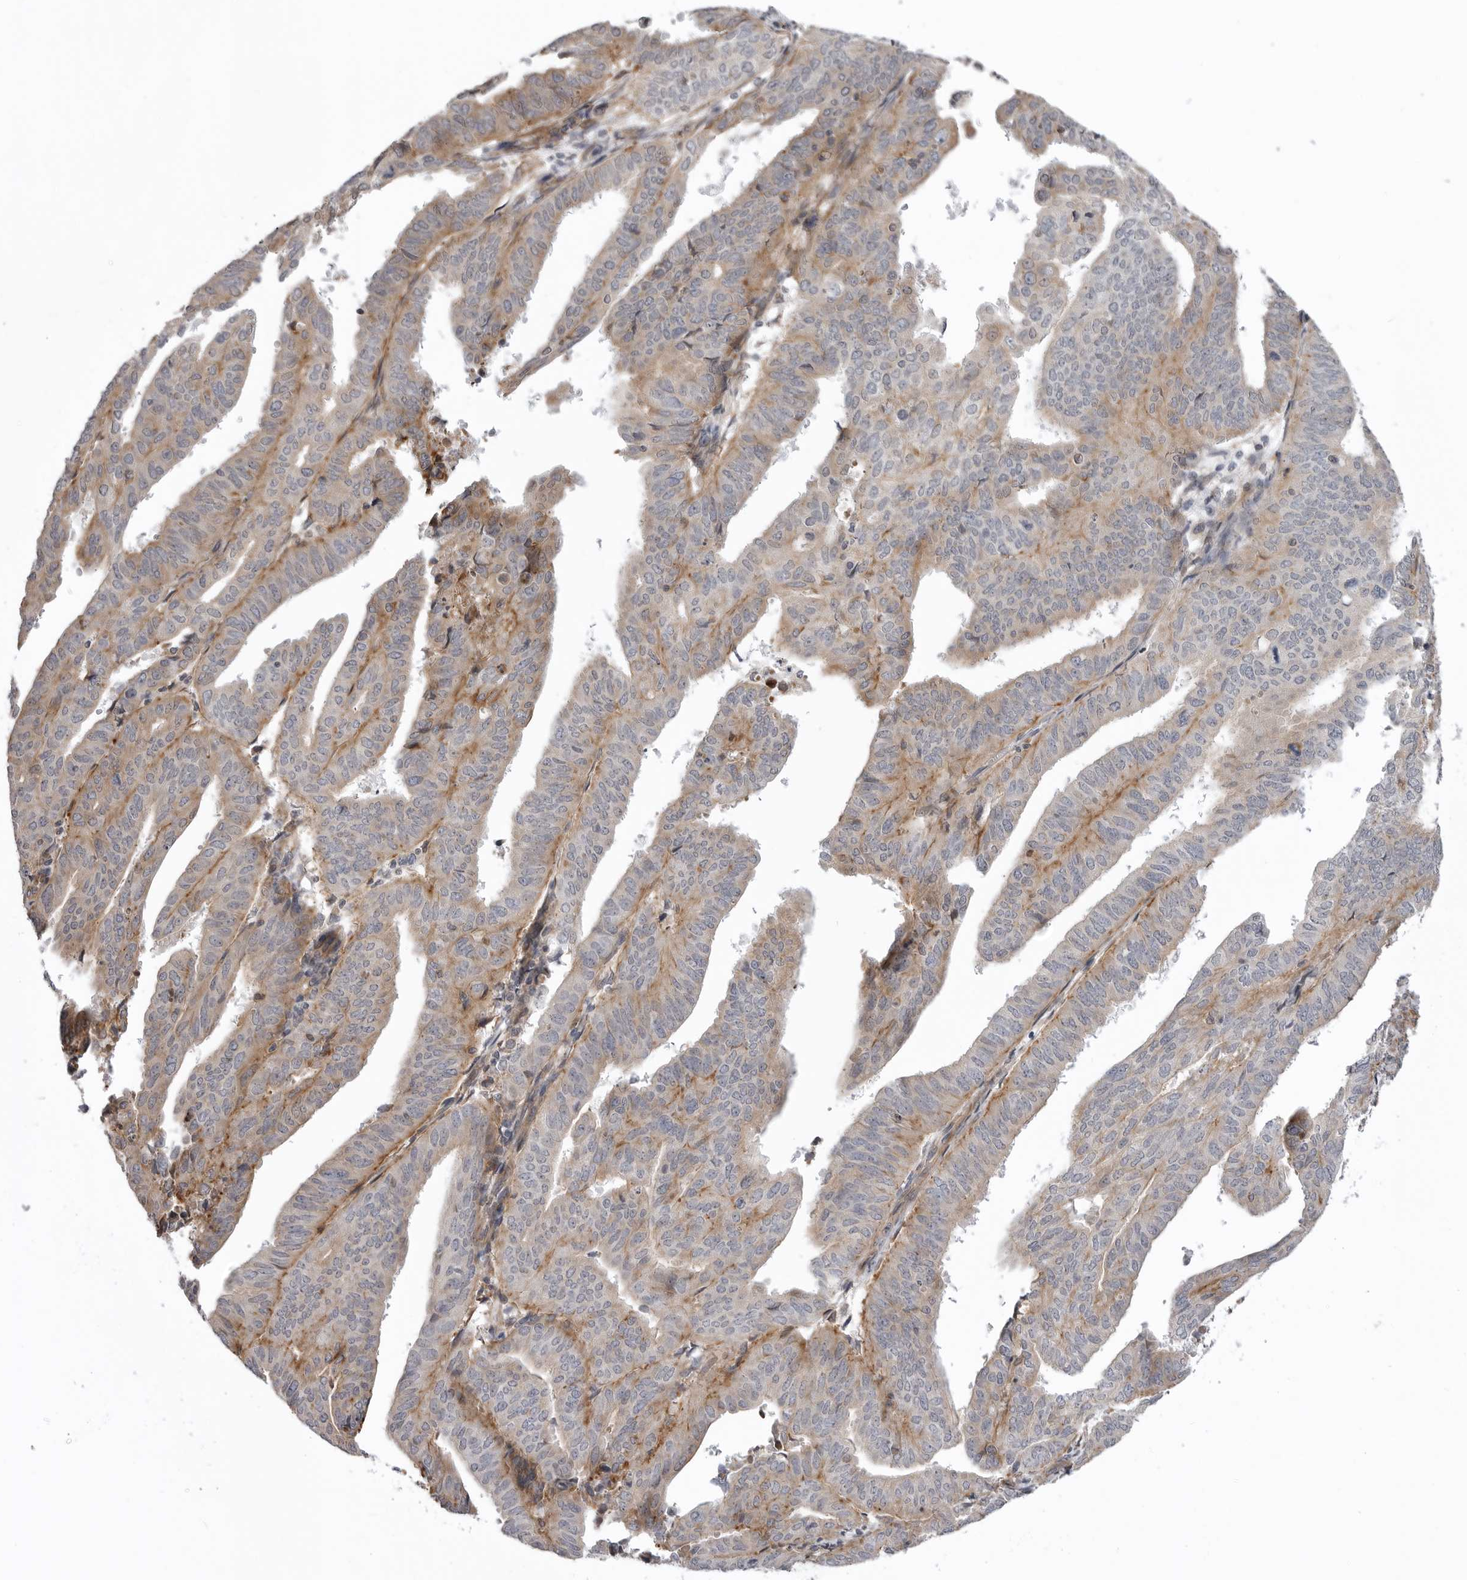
{"staining": {"intensity": "moderate", "quantity": "25%-75%", "location": "cytoplasmic/membranous"}, "tissue": "endometrial cancer", "cell_type": "Tumor cells", "image_type": "cancer", "snomed": [{"axis": "morphology", "description": "Adenocarcinoma, NOS"}, {"axis": "topography", "description": "Uterus"}], "caption": "Human adenocarcinoma (endometrial) stained for a protein (brown) displays moderate cytoplasmic/membranous positive positivity in about 25%-75% of tumor cells.", "gene": "SCP2", "patient": {"sex": "female", "age": 77}}